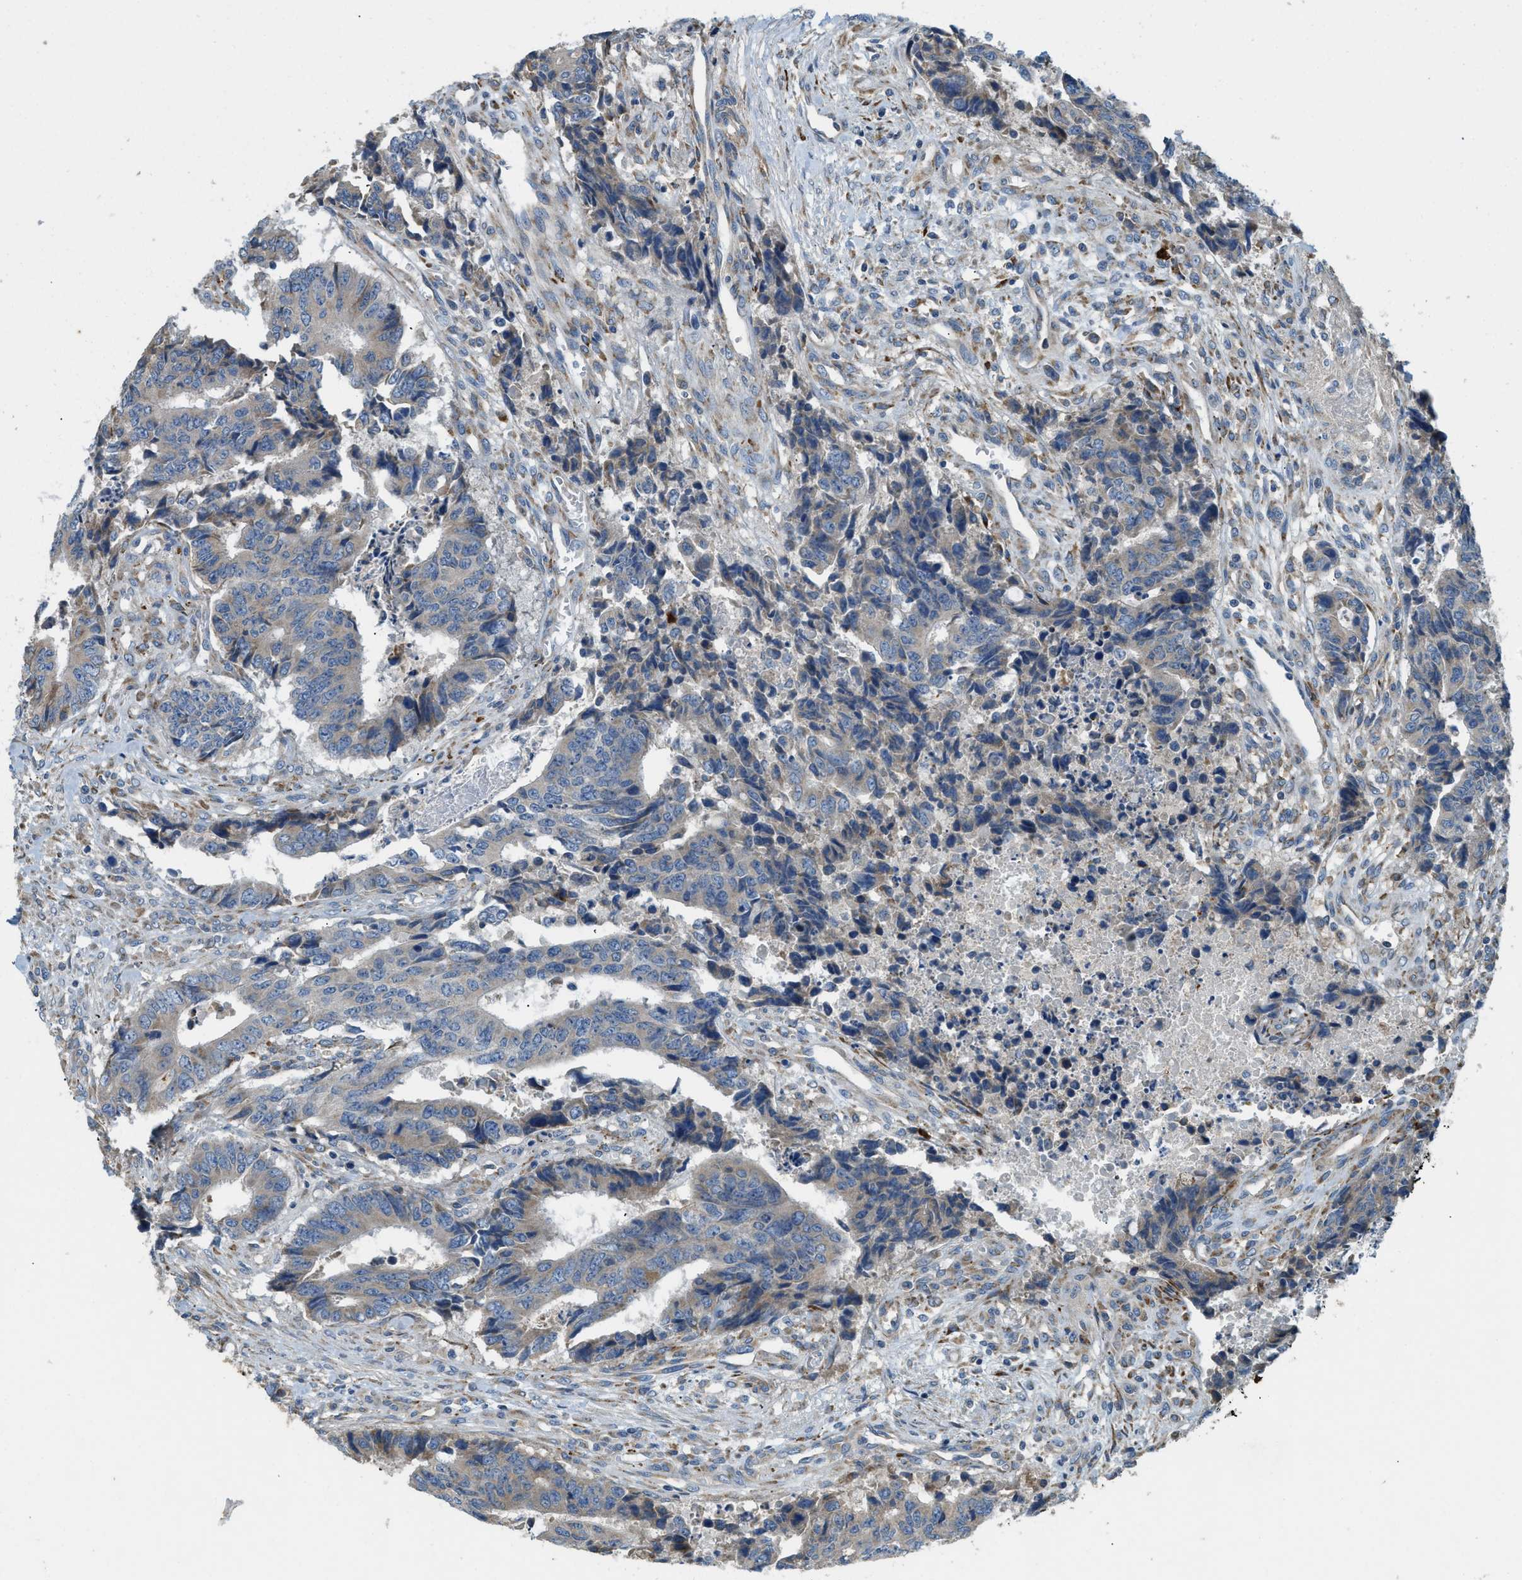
{"staining": {"intensity": "negative", "quantity": "none", "location": "none"}, "tissue": "colorectal cancer", "cell_type": "Tumor cells", "image_type": "cancer", "snomed": [{"axis": "morphology", "description": "Adenocarcinoma, NOS"}, {"axis": "topography", "description": "Rectum"}], "caption": "IHC of colorectal adenocarcinoma shows no staining in tumor cells.", "gene": "TMEM68", "patient": {"sex": "male", "age": 84}}